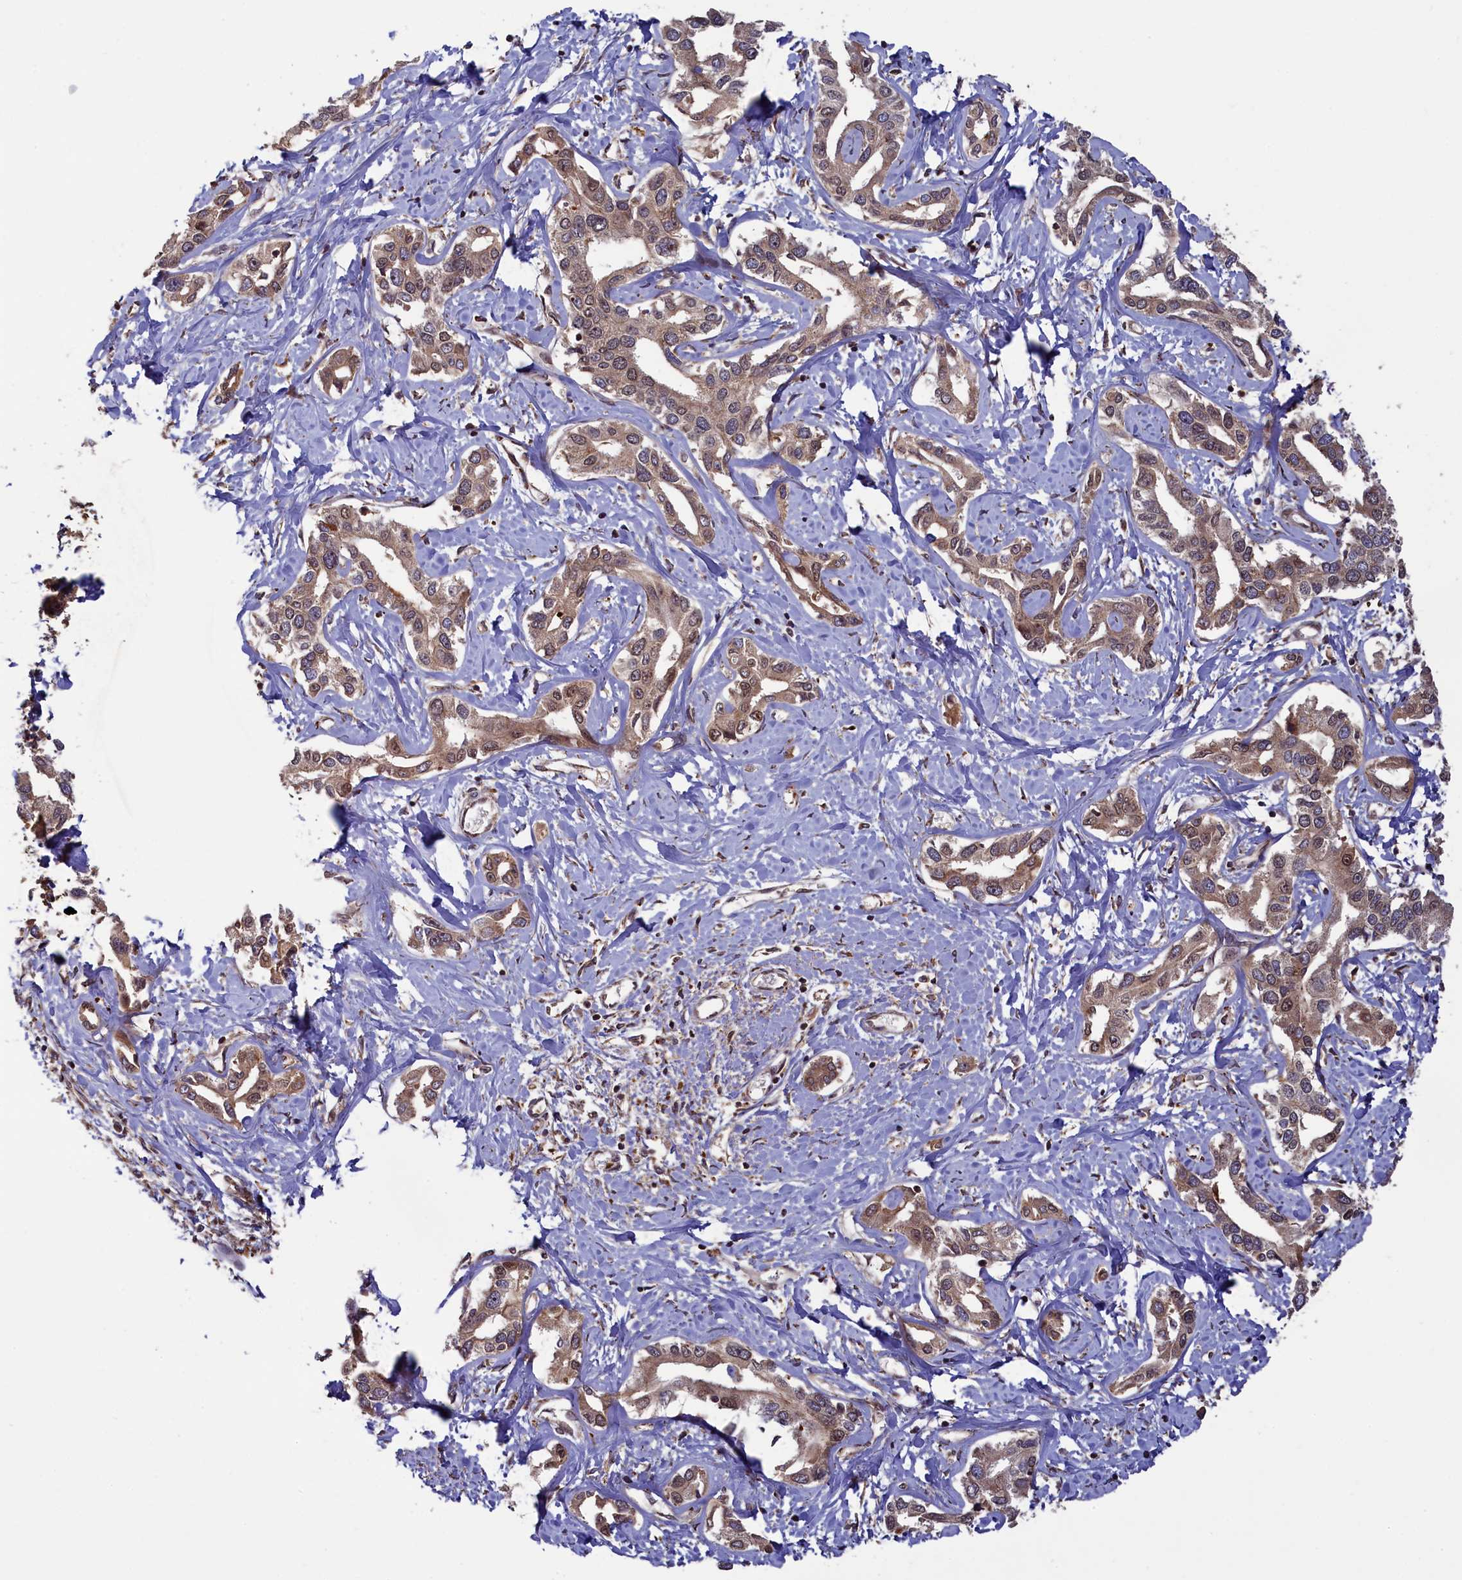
{"staining": {"intensity": "weak", "quantity": ">75%", "location": "cytoplasmic/membranous,nuclear"}, "tissue": "liver cancer", "cell_type": "Tumor cells", "image_type": "cancer", "snomed": [{"axis": "morphology", "description": "Cholangiocarcinoma"}, {"axis": "topography", "description": "Liver"}], "caption": "Liver cancer stained with a brown dye shows weak cytoplasmic/membranous and nuclear positive staining in approximately >75% of tumor cells.", "gene": "NAE1", "patient": {"sex": "male", "age": 59}}